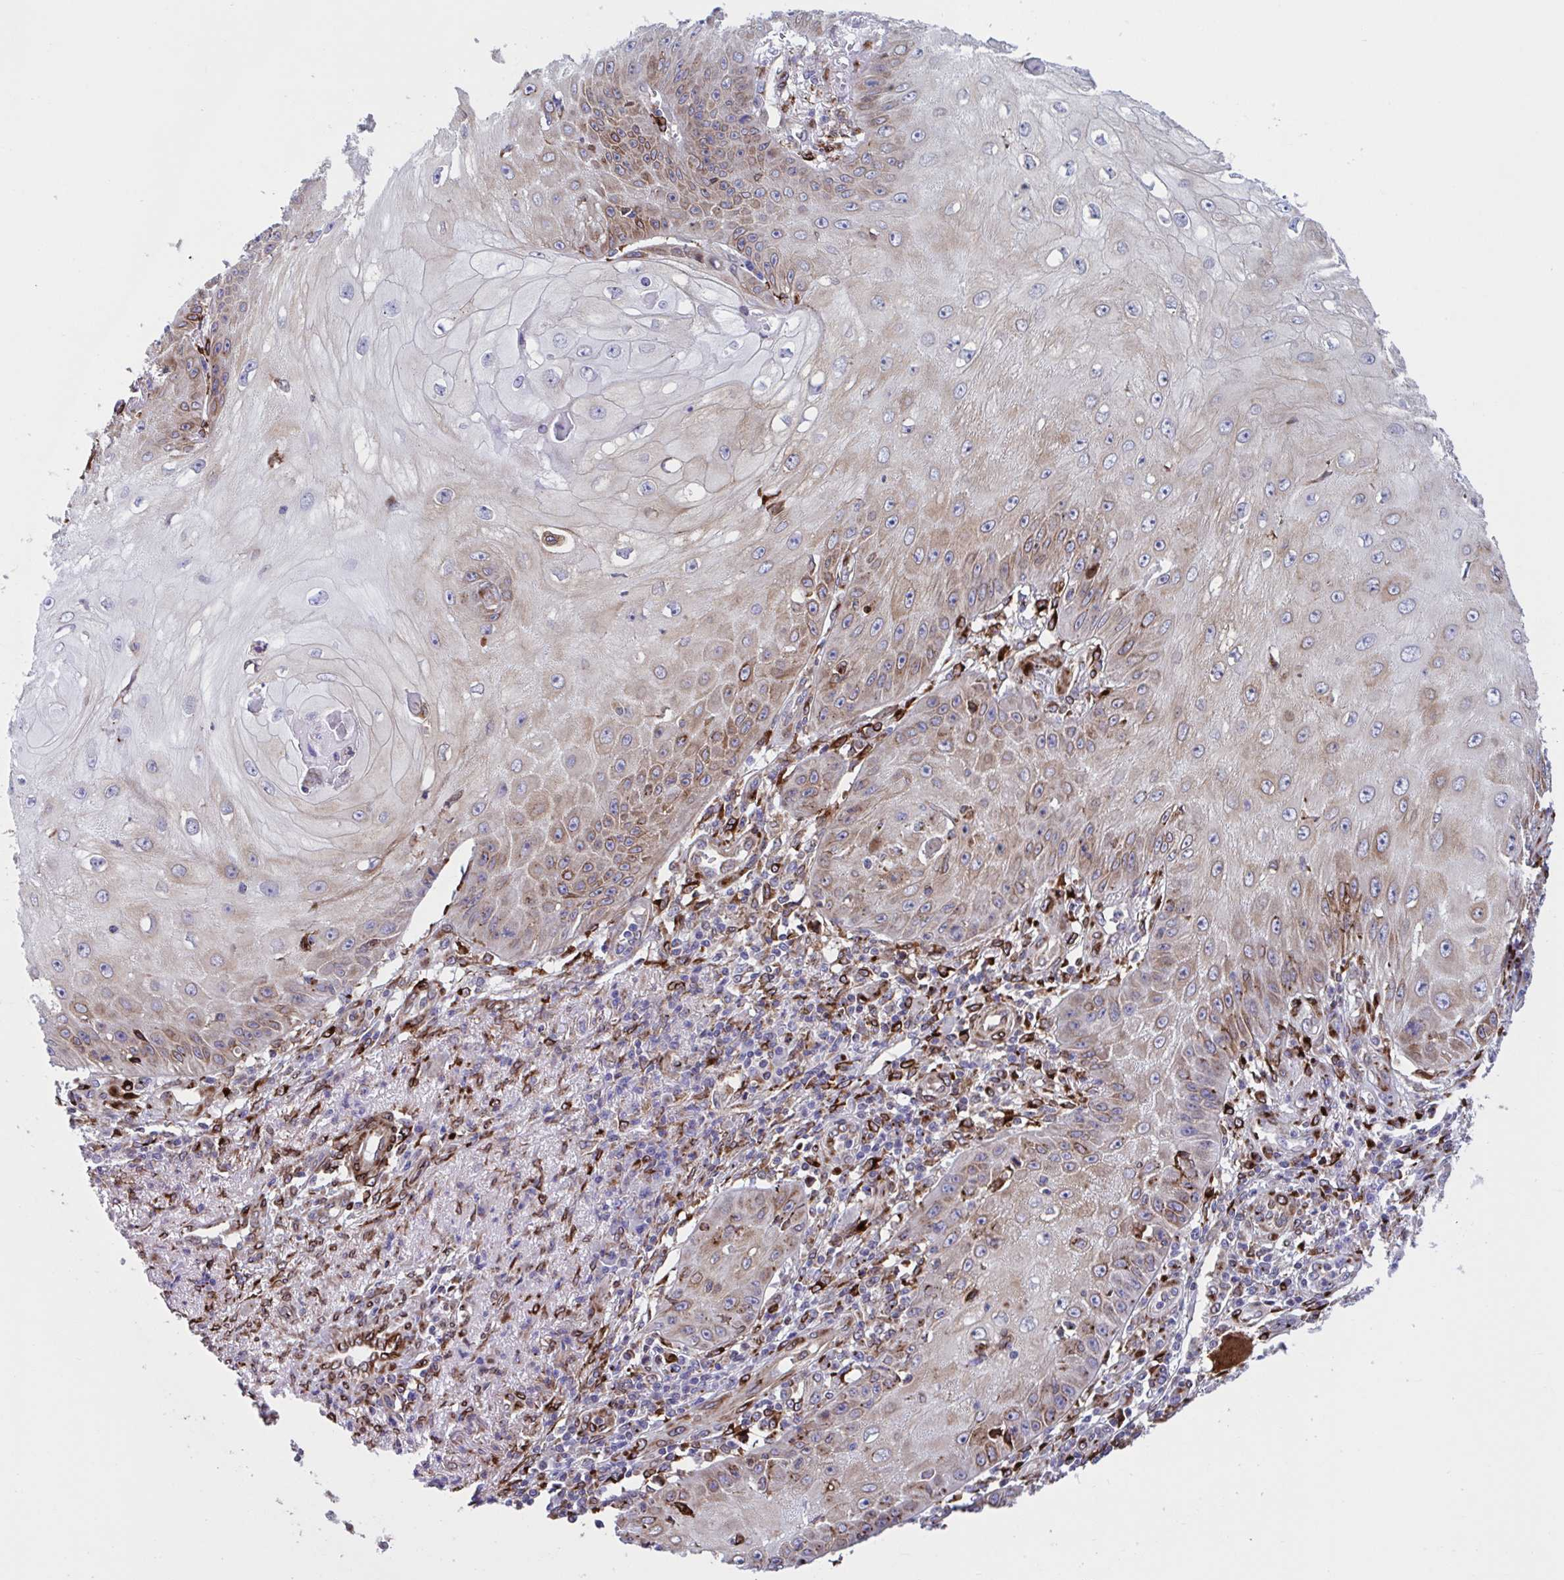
{"staining": {"intensity": "moderate", "quantity": "<25%", "location": "cytoplasmic/membranous"}, "tissue": "skin cancer", "cell_type": "Tumor cells", "image_type": "cancer", "snomed": [{"axis": "morphology", "description": "Squamous cell carcinoma, NOS"}, {"axis": "topography", "description": "Skin"}], "caption": "Immunohistochemical staining of human skin cancer (squamous cell carcinoma) demonstrates moderate cytoplasmic/membranous protein staining in about <25% of tumor cells. The protein is shown in brown color, while the nuclei are stained blue.", "gene": "RFK", "patient": {"sex": "male", "age": 70}}